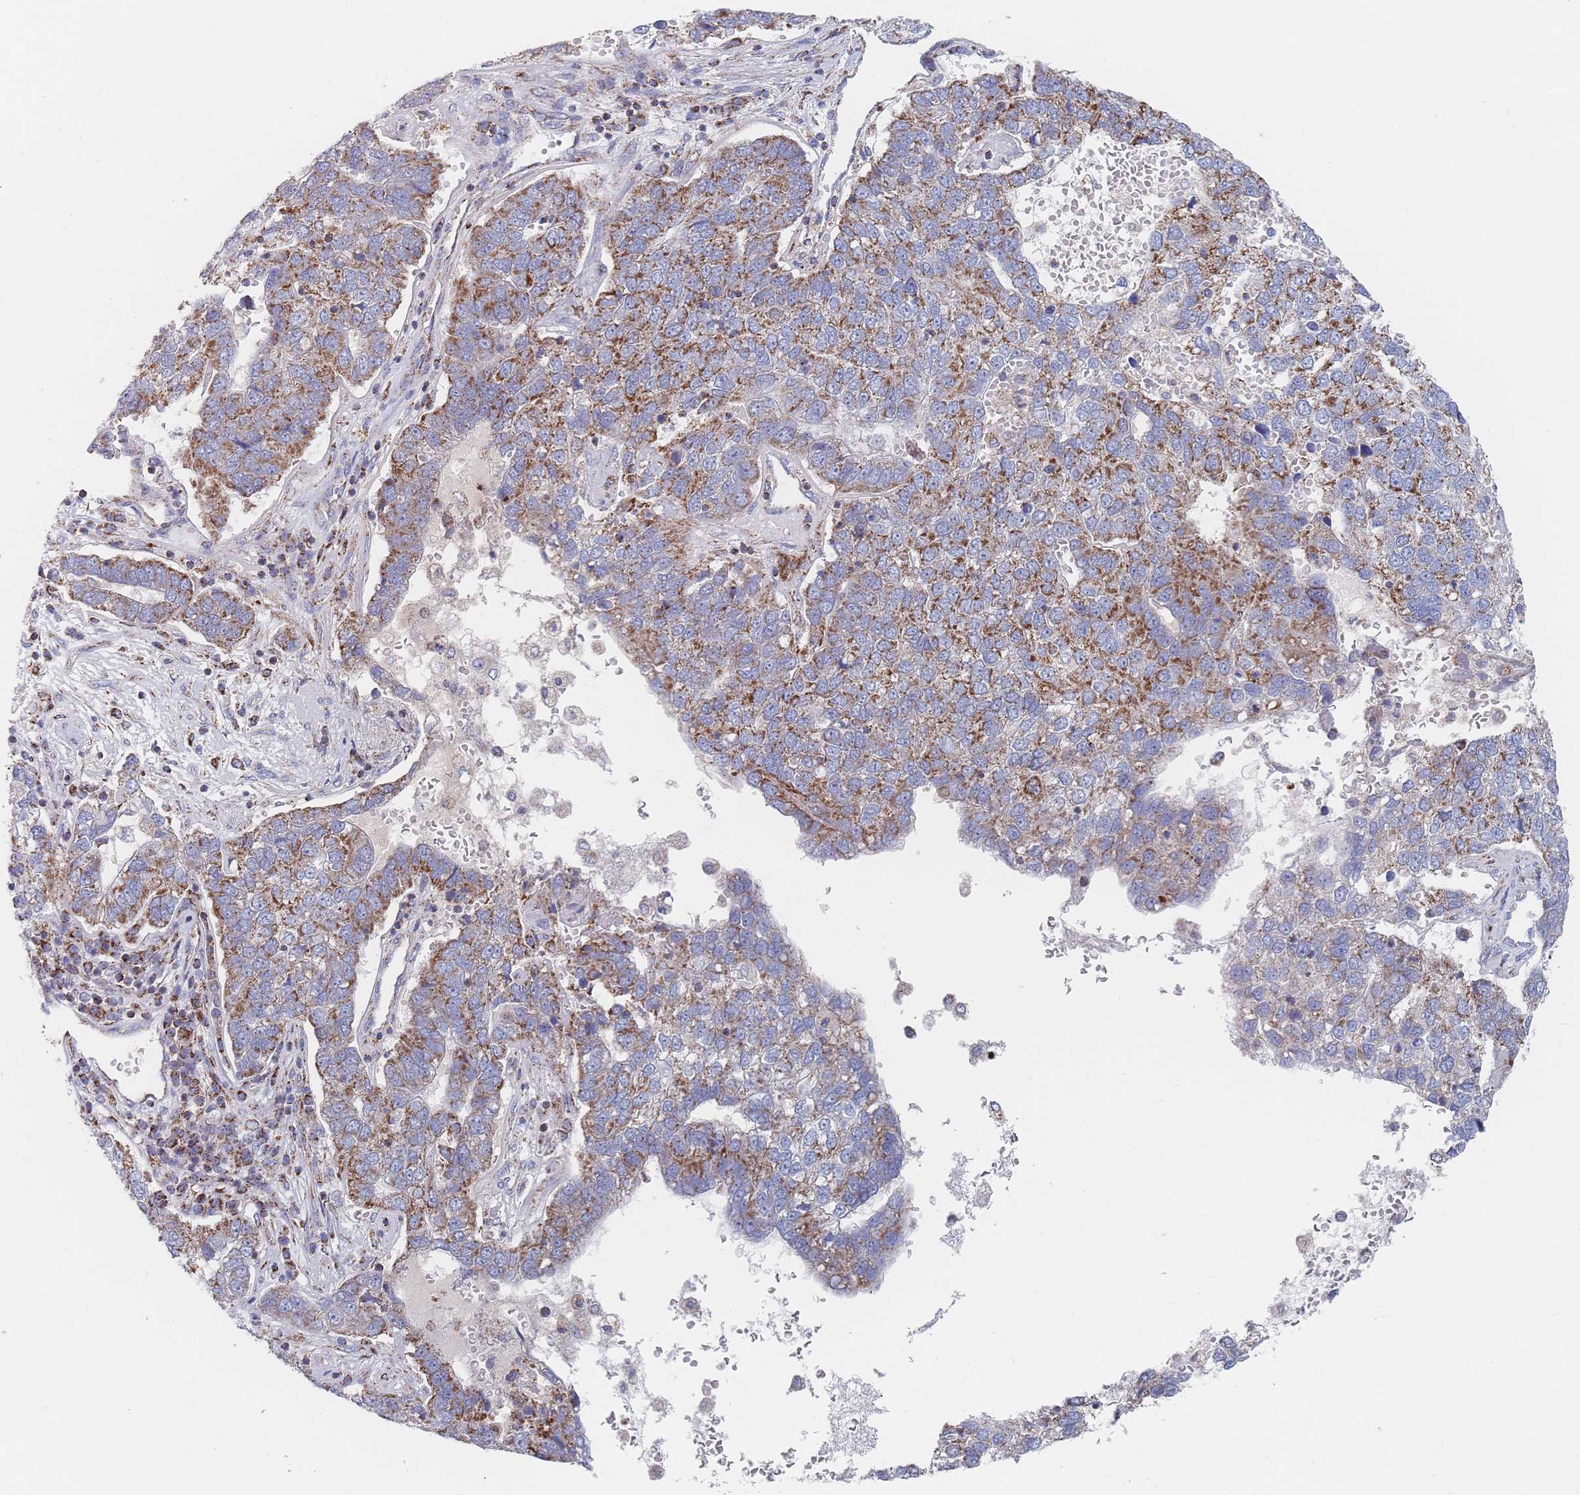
{"staining": {"intensity": "moderate", "quantity": ">75%", "location": "cytoplasmic/membranous"}, "tissue": "pancreatic cancer", "cell_type": "Tumor cells", "image_type": "cancer", "snomed": [{"axis": "morphology", "description": "Adenocarcinoma, NOS"}, {"axis": "topography", "description": "Pancreas"}], "caption": "This is an image of immunohistochemistry staining of pancreatic cancer (adenocarcinoma), which shows moderate positivity in the cytoplasmic/membranous of tumor cells.", "gene": "IKZF4", "patient": {"sex": "female", "age": 61}}